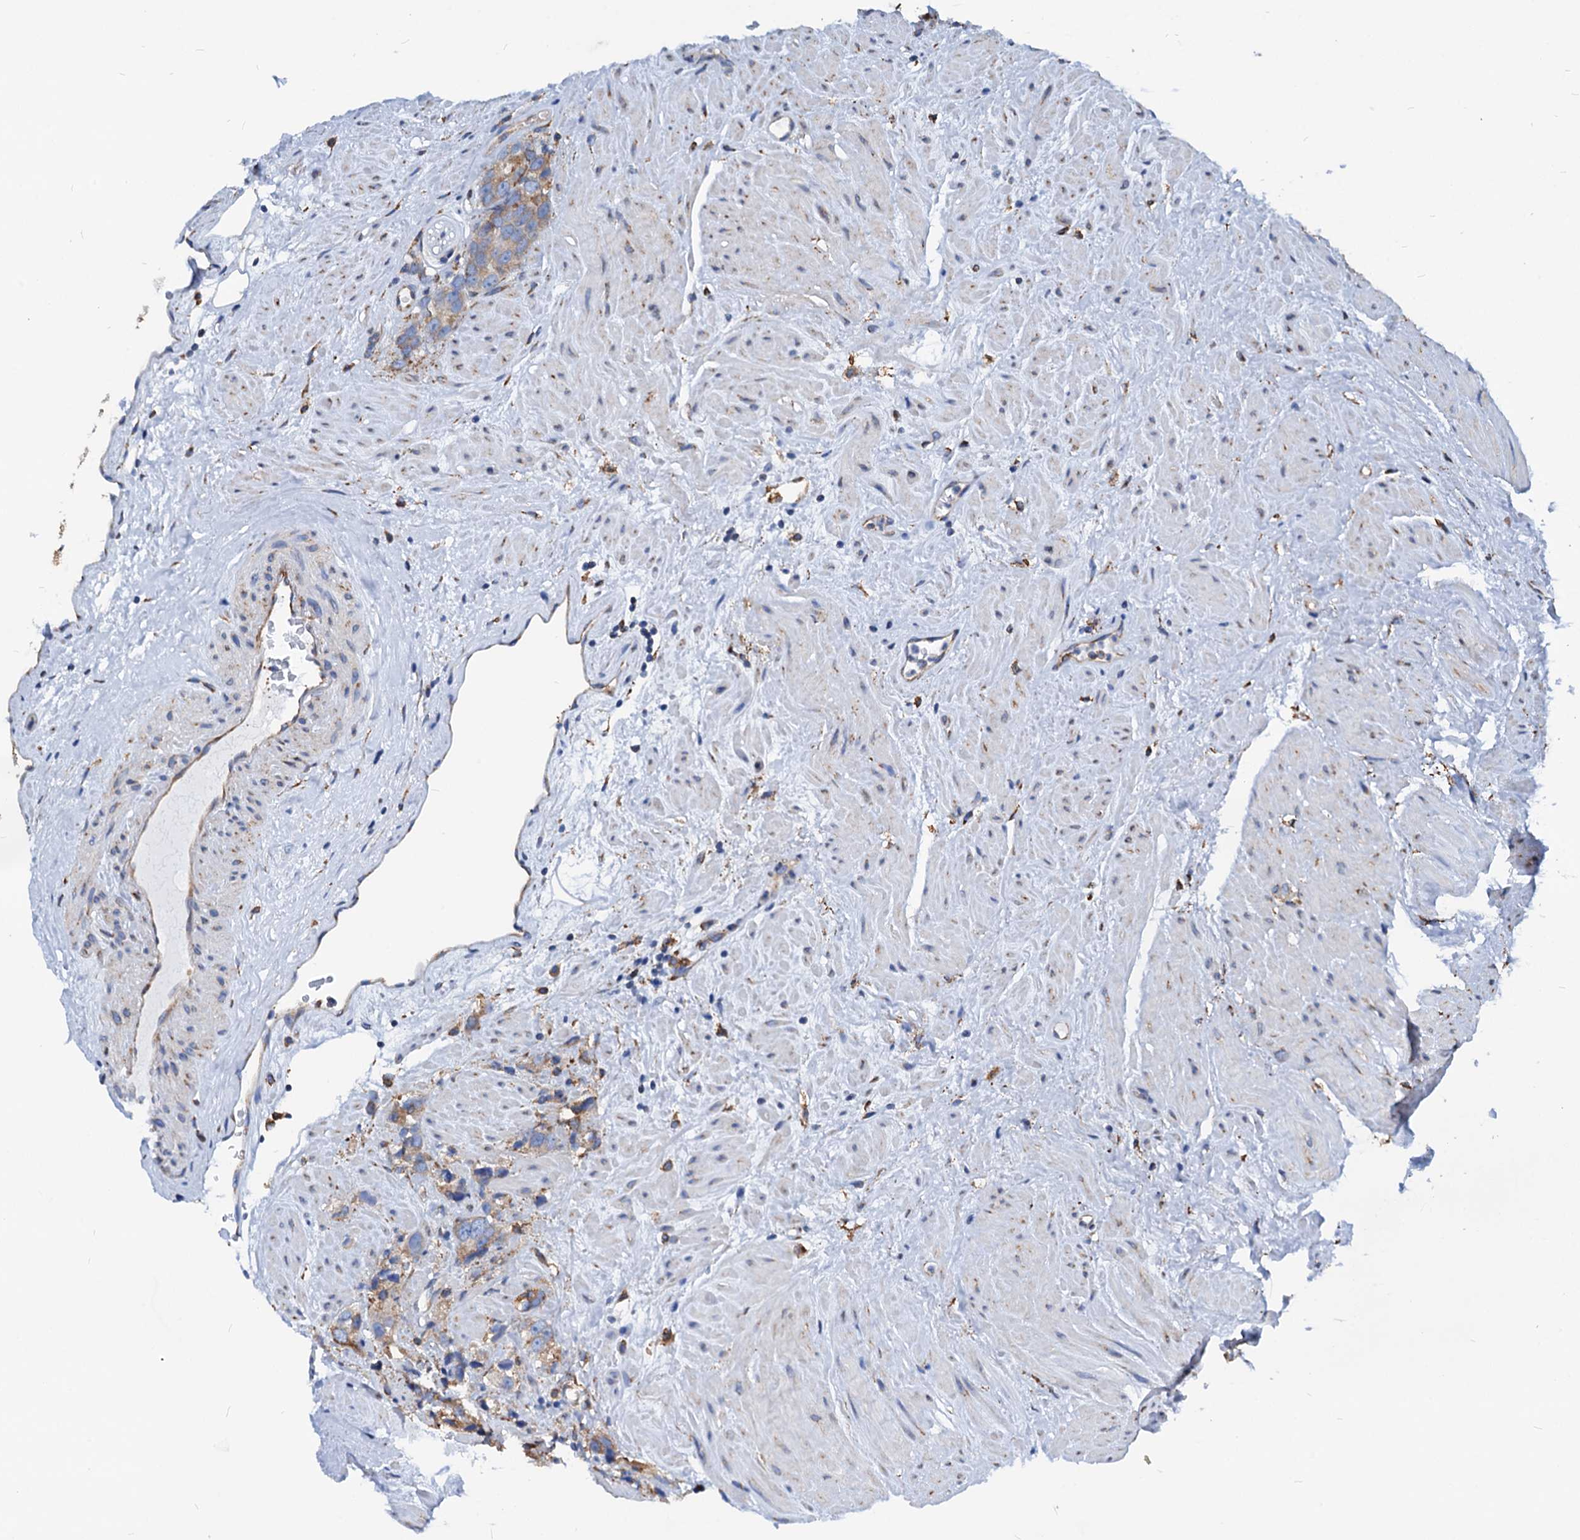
{"staining": {"intensity": "moderate", "quantity": "25%-75%", "location": "cytoplasmic/membranous"}, "tissue": "prostate cancer", "cell_type": "Tumor cells", "image_type": "cancer", "snomed": [{"axis": "morphology", "description": "Adenocarcinoma, NOS"}, {"axis": "topography", "description": "Prostate"}], "caption": "The immunohistochemical stain labels moderate cytoplasmic/membranous positivity in tumor cells of adenocarcinoma (prostate) tissue.", "gene": "HSPA5", "patient": {"sex": "male", "age": 79}}